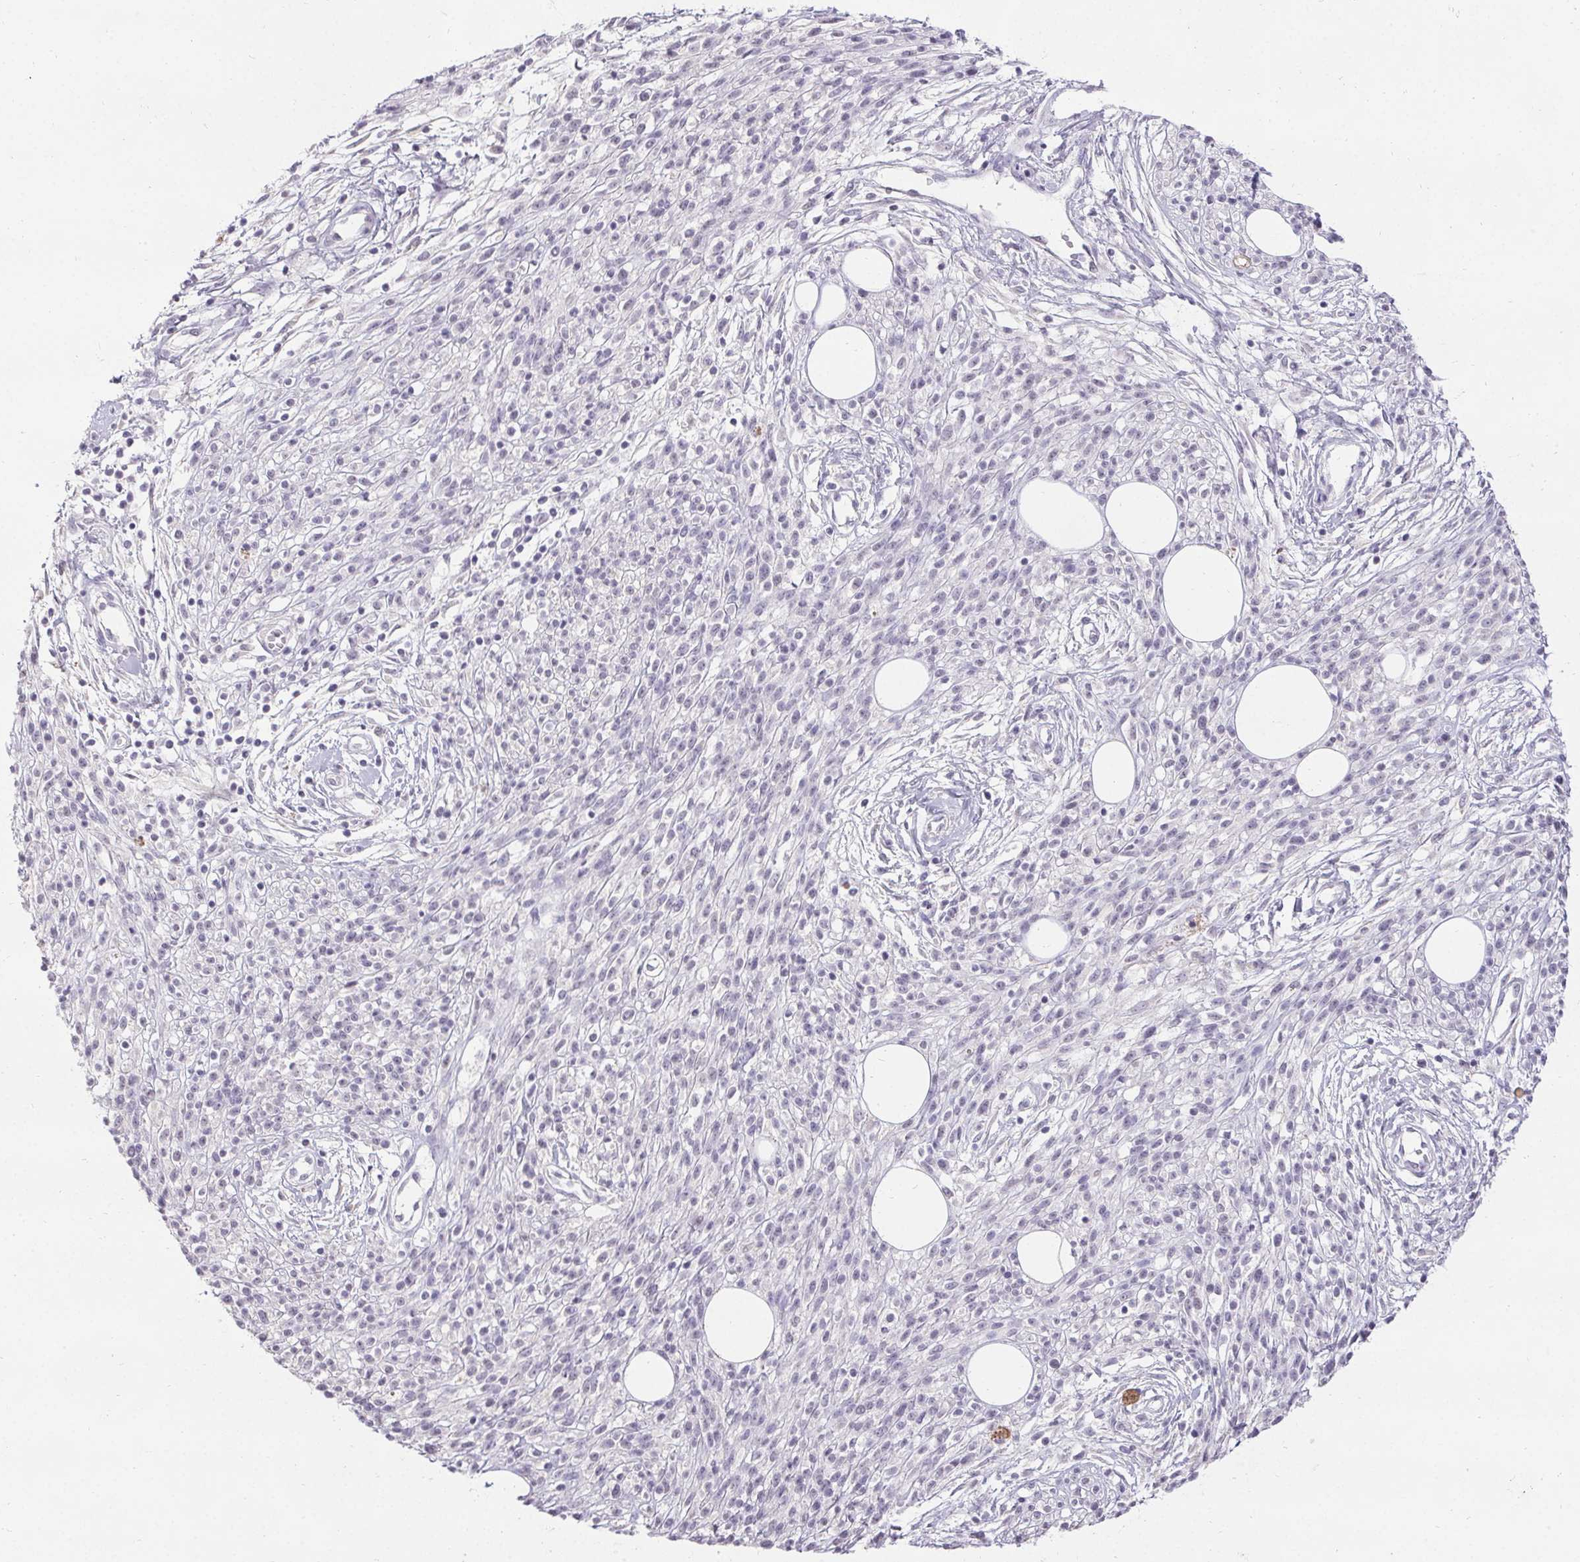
{"staining": {"intensity": "negative", "quantity": "none", "location": "none"}, "tissue": "melanoma", "cell_type": "Tumor cells", "image_type": "cancer", "snomed": [{"axis": "morphology", "description": "Malignant melanoma, NOS"}, {"axis": "topography", "description": "Skin"}, {"axis": "topography", "description": "Skin of trunk"}], "caption": "There is no significant staining in tumor cells of melanoma.", "gene": "PMEL", "patient": {"sex": "male", "age": 74}}